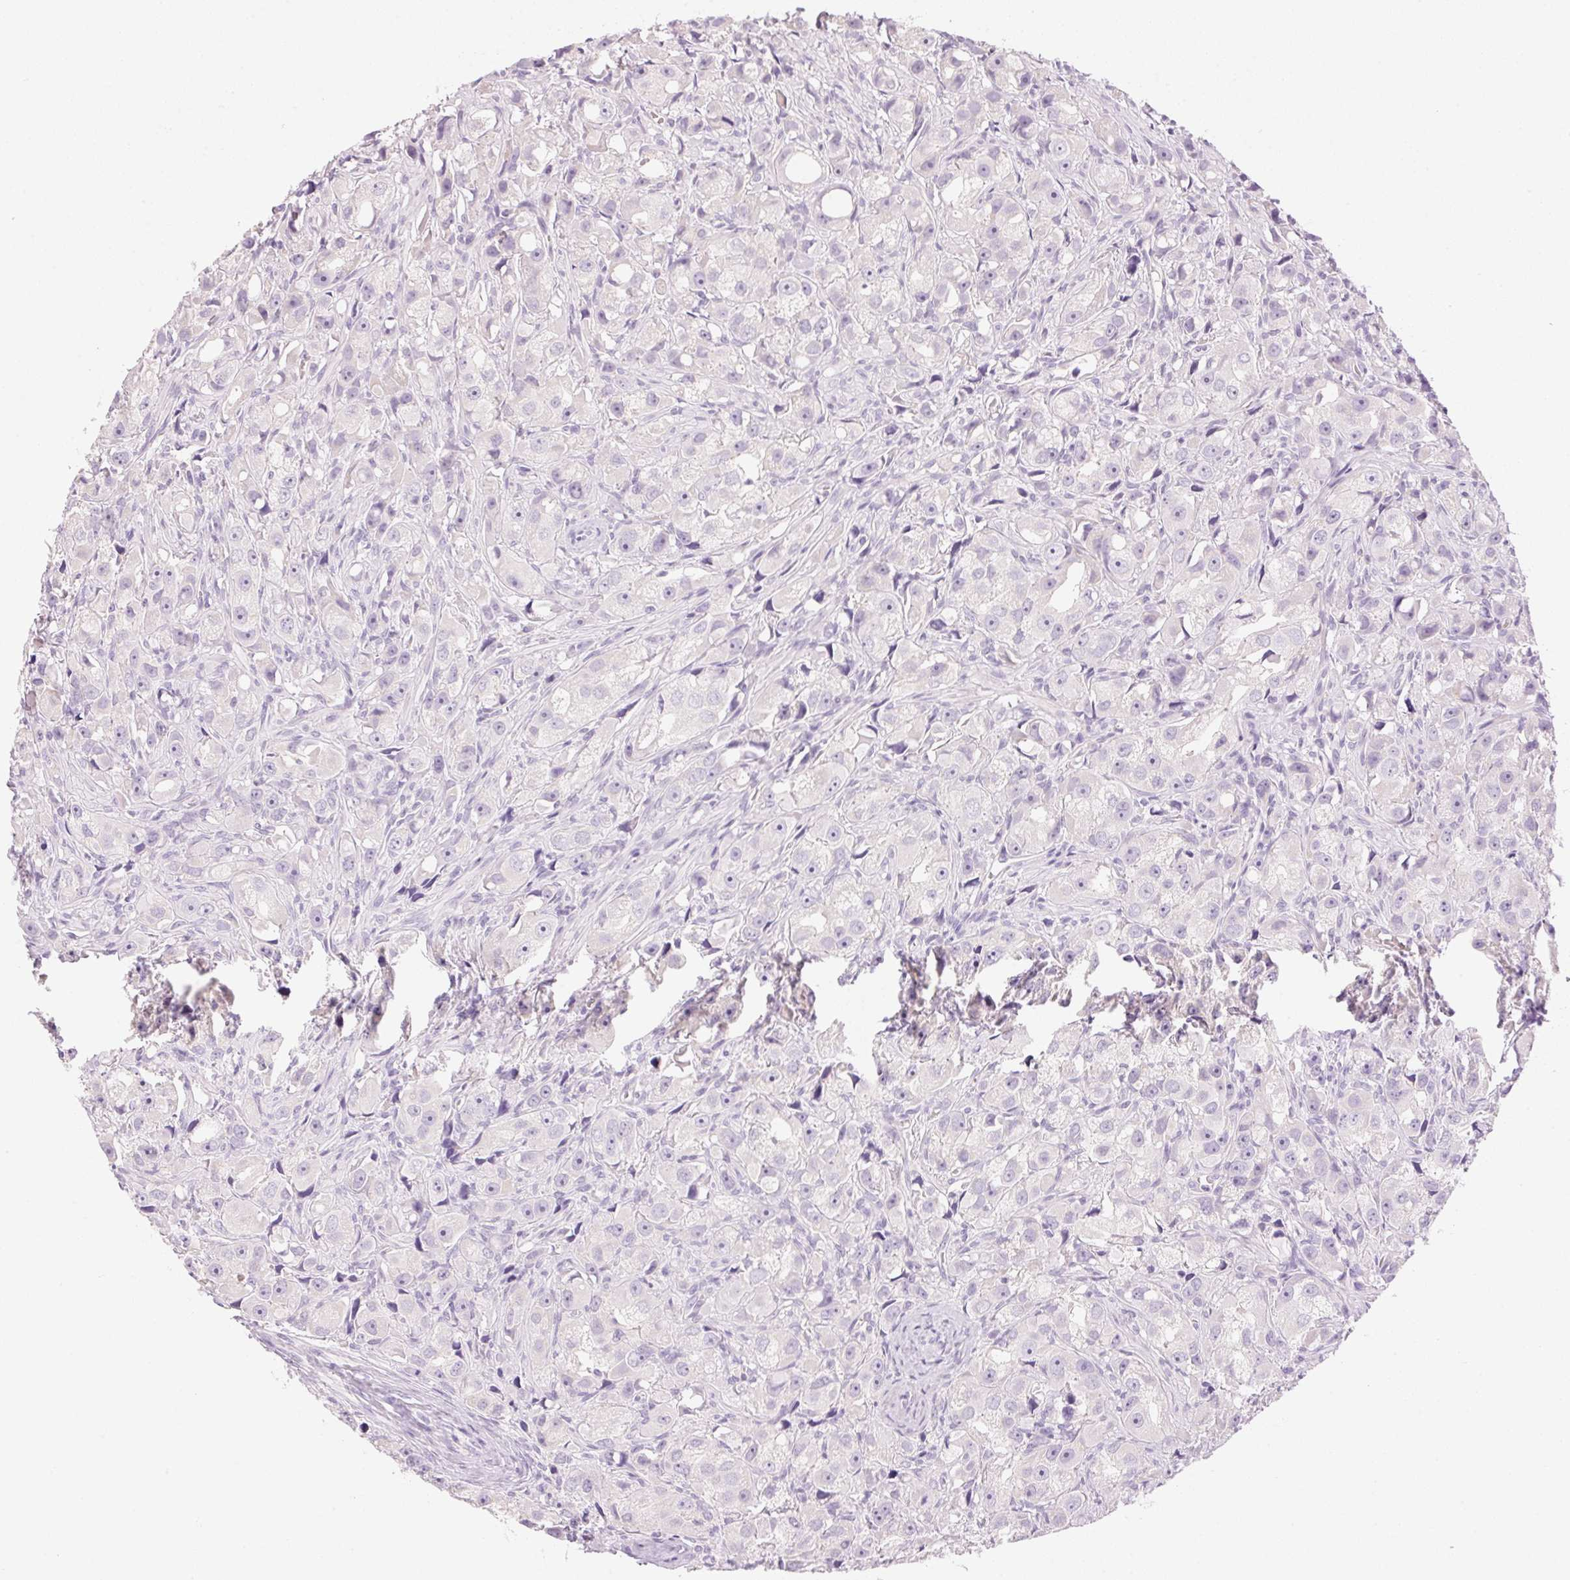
{"staining": {"intensity": "negative", "quantity": "none", "location": "none"}, "tissue": "prostate cancer", "cell_type": "Tumor cells", "image_type": "cancer", "snomed": [{"axis": "morphology", "description": "Adenocarcinoma, High grade"}, {"axis": "topography", "description": "Prostate"}], "caption": "Immunohistochemical staining of human prostate high-grade adenocarcinoma shows no significant expression in tumor cells.", "gene": "HSD17B2", "patient": {"sex": "male", "age": 75}}